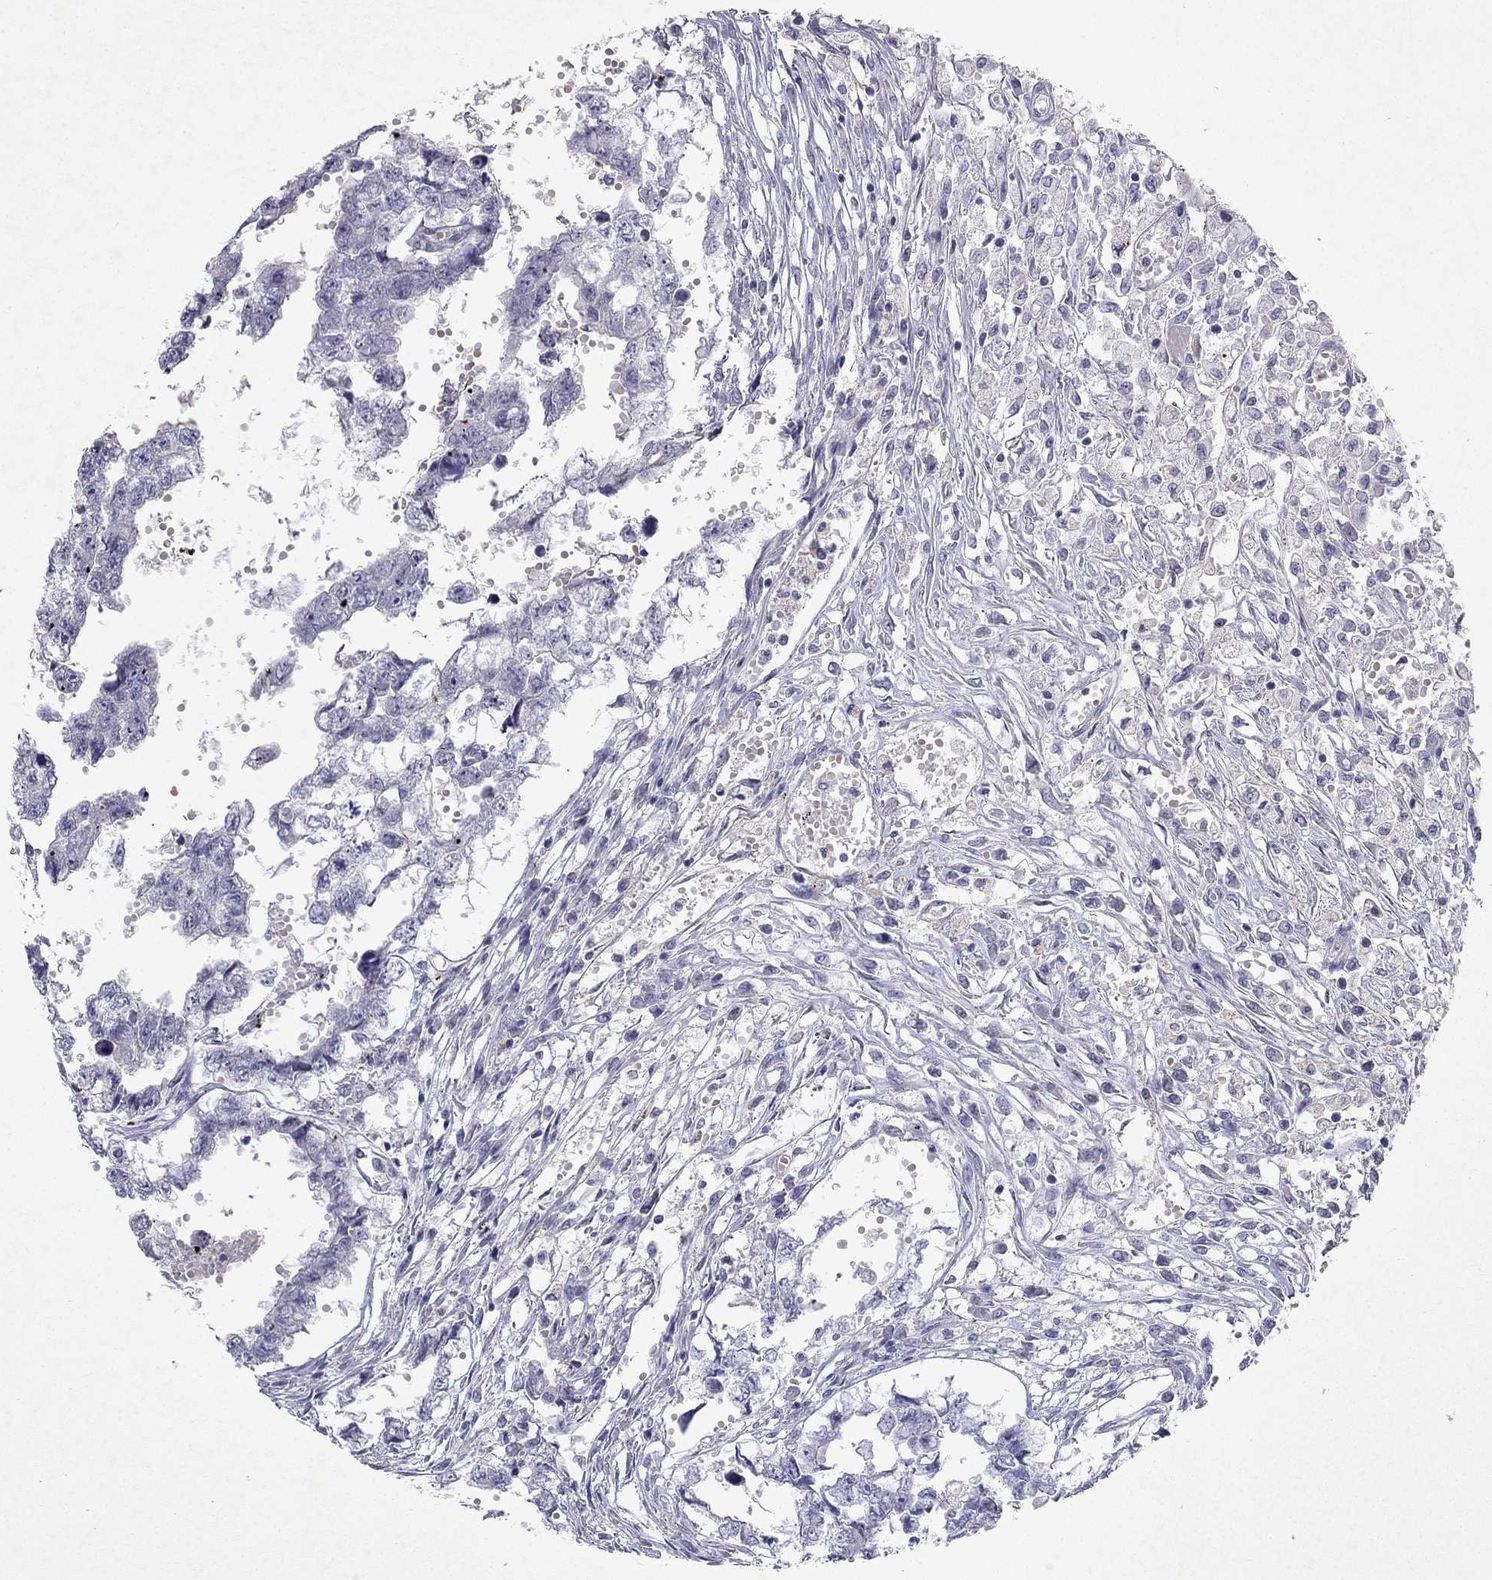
{"staining": {"intensity": "negative", "quantity": "none", "location": "none"}, "tissue": "testis cancer", "cell_type": "Tumor cells", "image_type": "cancer", "snomed": [{"axis": "morphology", "description": "Carcinoma, Embryonal, NOS"}, {"axis": "morphology", "description": "Teratoma, malignant, NOS"}, {"axis": "topography", "description": "Testis"}], "caption": "The photomicrograph displays no staining of tumor cells in testis cancer (embryonal carcinoma). The staining is performed using DAB brown chromogen with nuclei counter-stained in using hematoxylin.", "gene": "SLC6A4", "patient": {"sex": "male", "age": 44}}